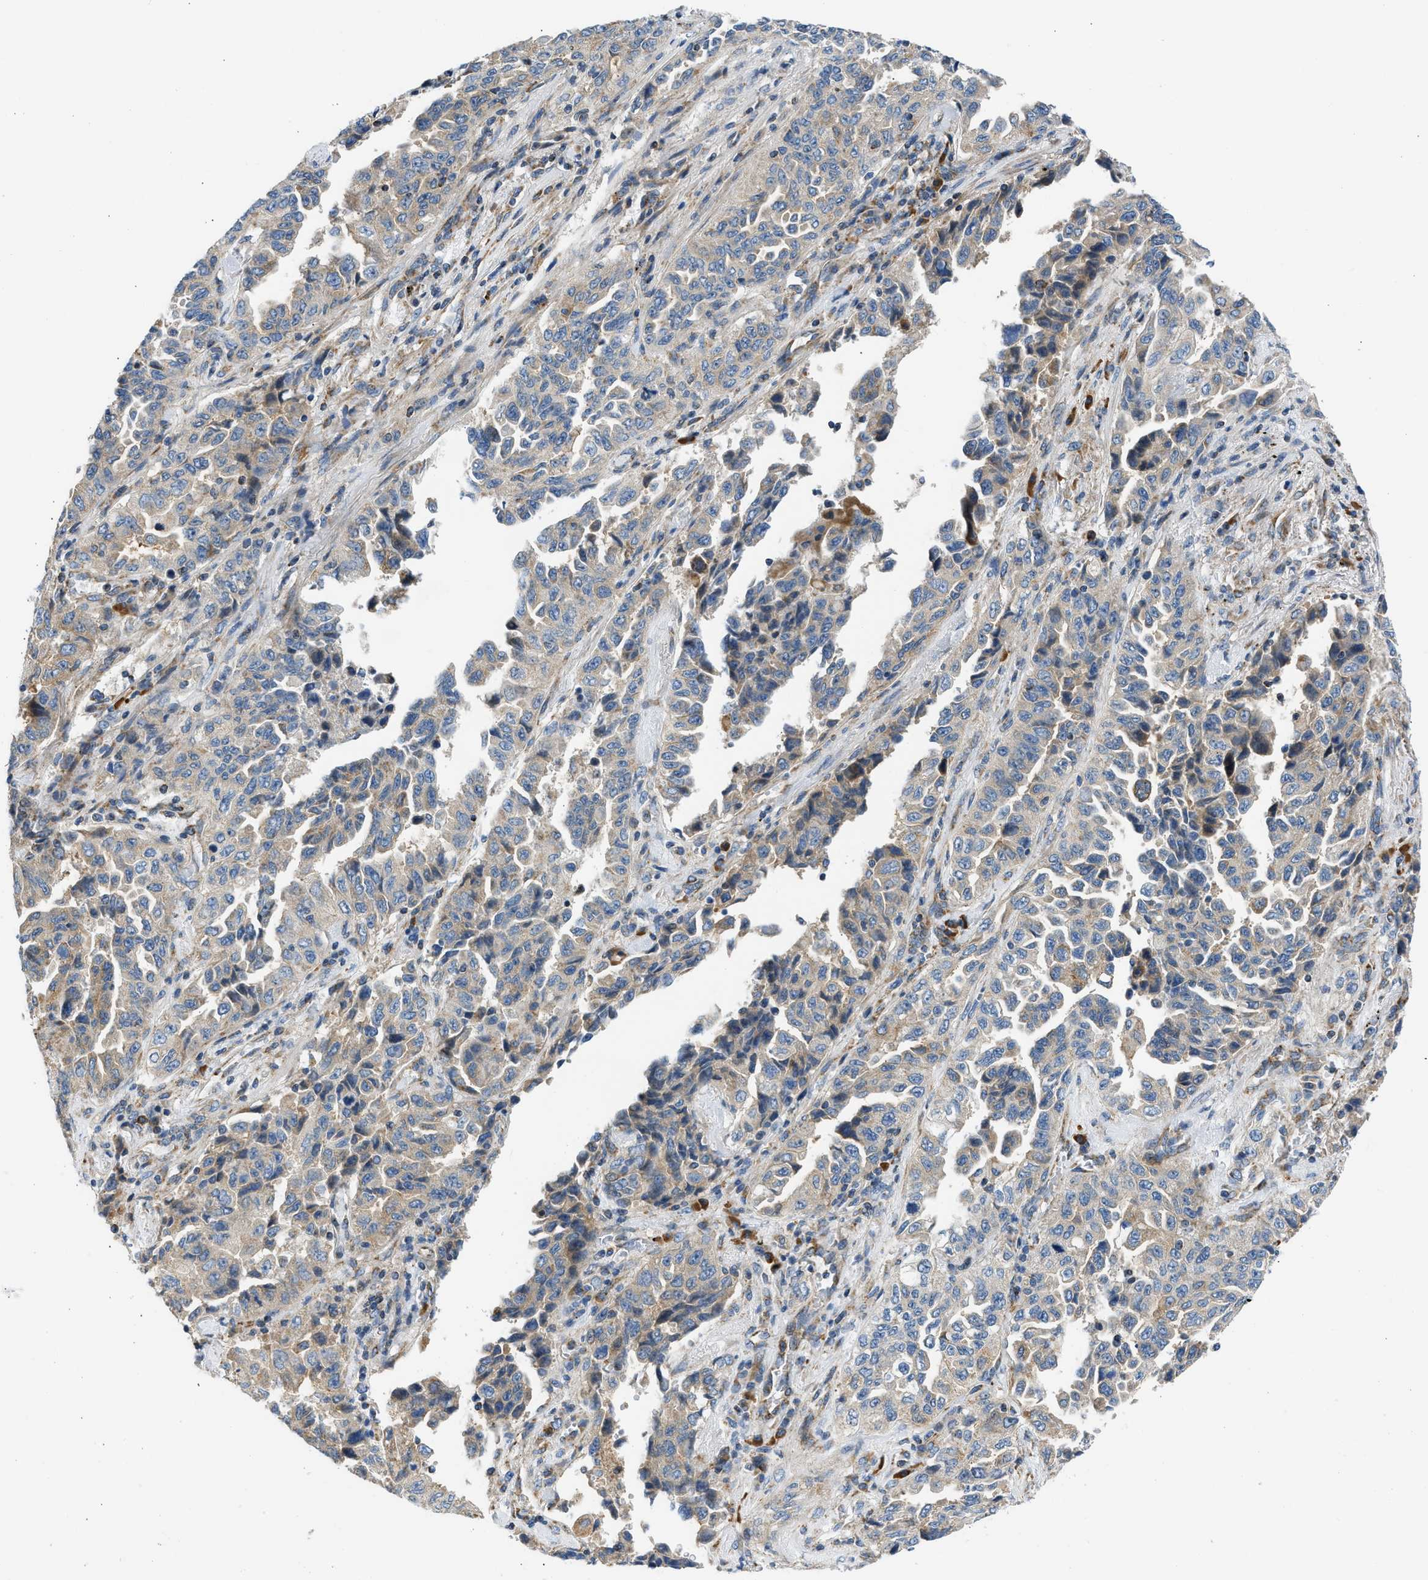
{"staining": {"intensity": "moderate", "quantity": "25%-75%", "location": "cytoplasmic/membranous"}, "tissue": "lung cancer", "cell_type": "Tumor cells", "image_type": "cancer", "snomed": [{"axis": "morphology", "description": "Adenocarcinoma, NOS"}, {"axis": "topography", "description": "Lung"}], "caption": "A micrograph of human lung adenocarcinoma stained for a protein displays moderate cytoplasmic/membranous brown staining in tumor cells.", "gene": "CAMKK2", "patient": {"sex": "female", "age": 51}}